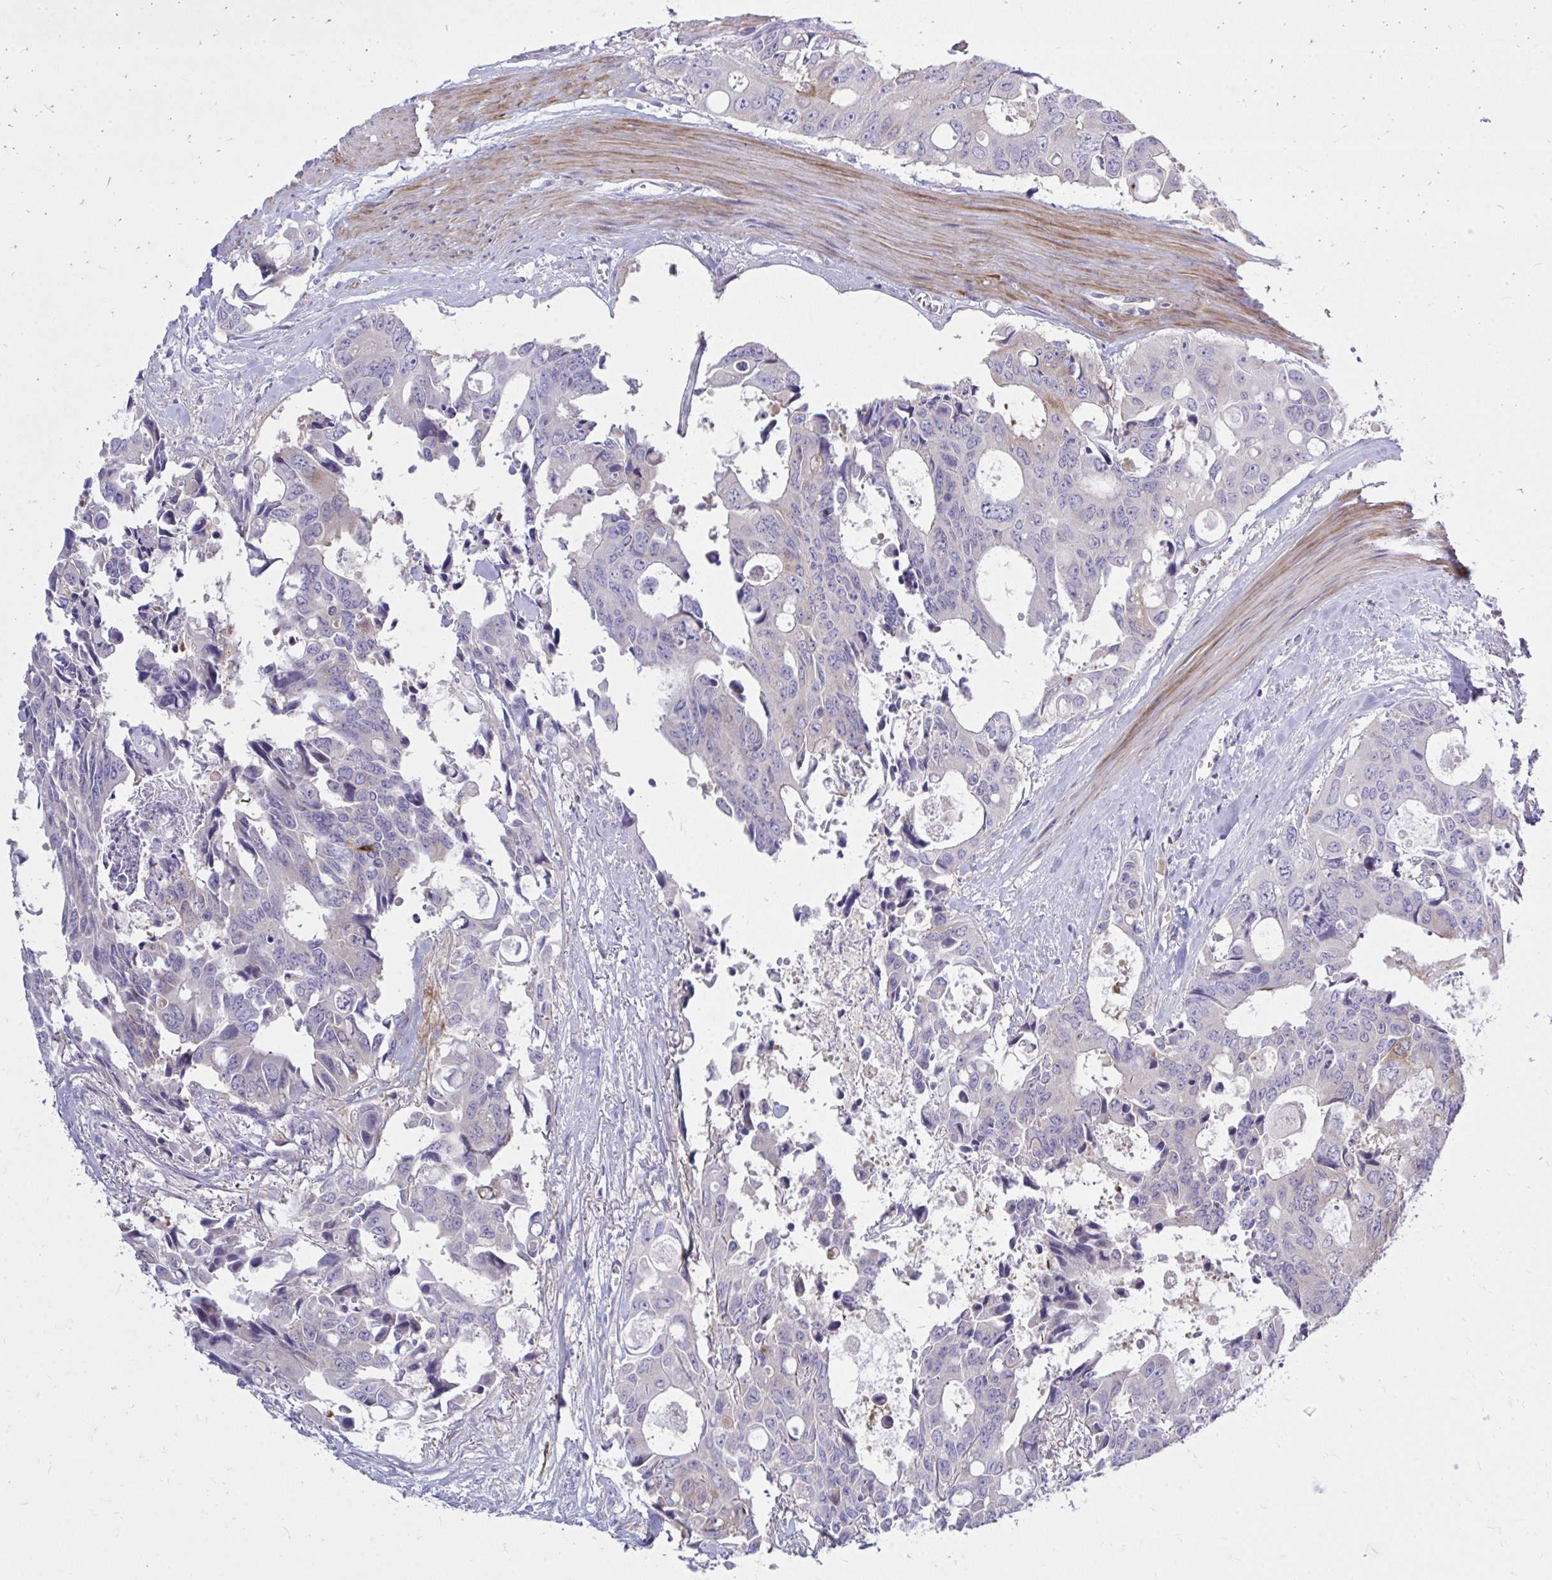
{"staining": {"intensity": "weak", "quantity": "<25%", "location": "cytoplasmic/membranous"}, "tissue": "colorectal cancer", "cell_type": "Tumor cells", "image_type": "cancer", "snomed": [{"axis": "morphology", "description": "Adenocarcinoma, NOS"}, {"axis": "topography", "description": "Rectum"}], "caption": "This is a photomicrograph of immunohistochemistry staining of colorectal cancer, which shows no staining in tumor cells.", "gene": "TP53I11", "patient": {"sex": "male", "age": 76}}